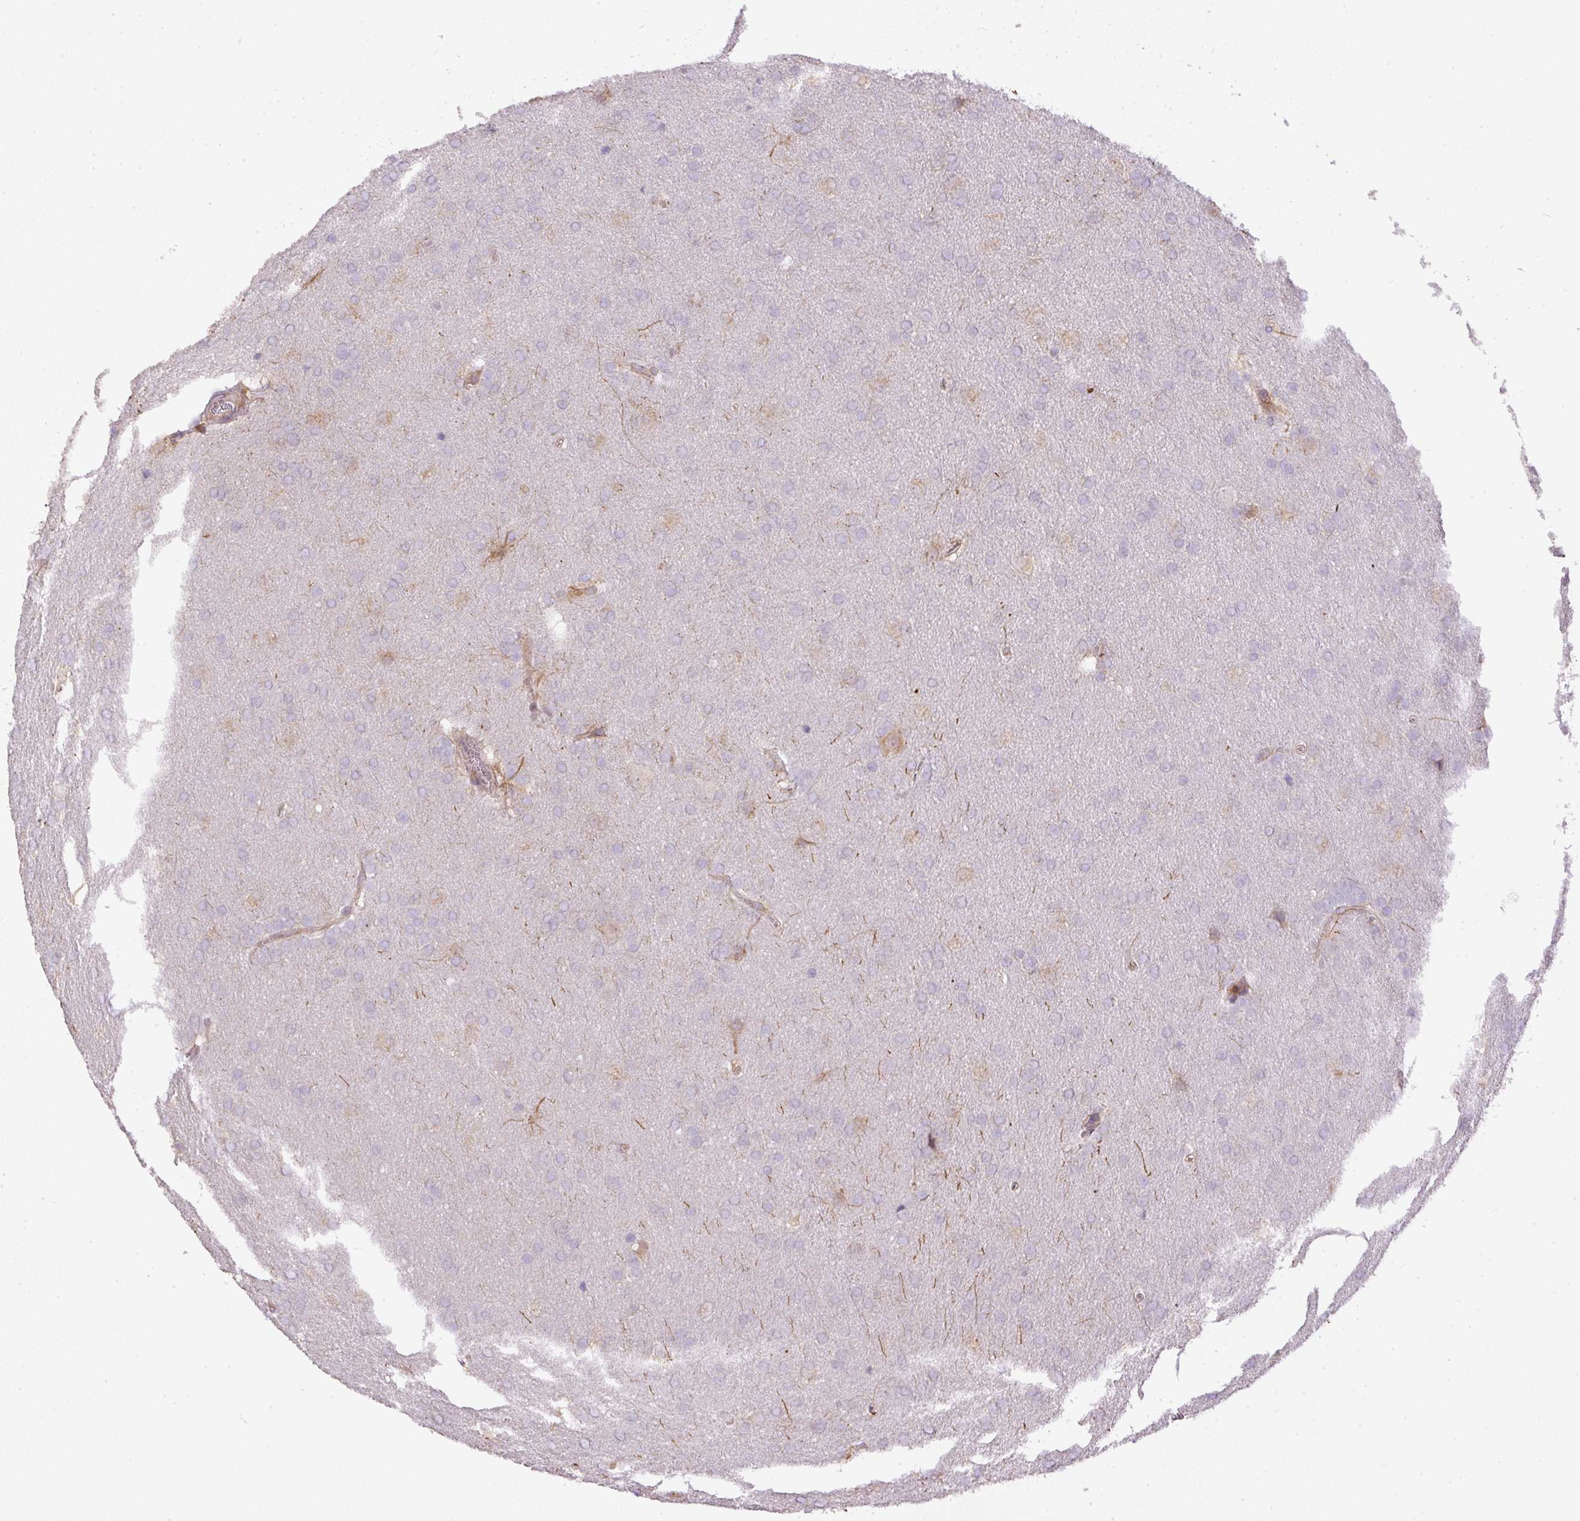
{"staining": {"intensity": "negative", "quantity": "none", "location": "none"}, "tissue": "glioma", "cell_type": "Tumor cells", "image_type": "cancer", "snomed": [{"axis": "morphology", "description": "Glioma, malignant, Low grade"}, {"axis": "topography", "description": "Brain"}], "caption": "Tumor cells show no significant protein staining in glioma.", "gene": "DAPK1", "patient": {"sex": "female", "age": 32}}